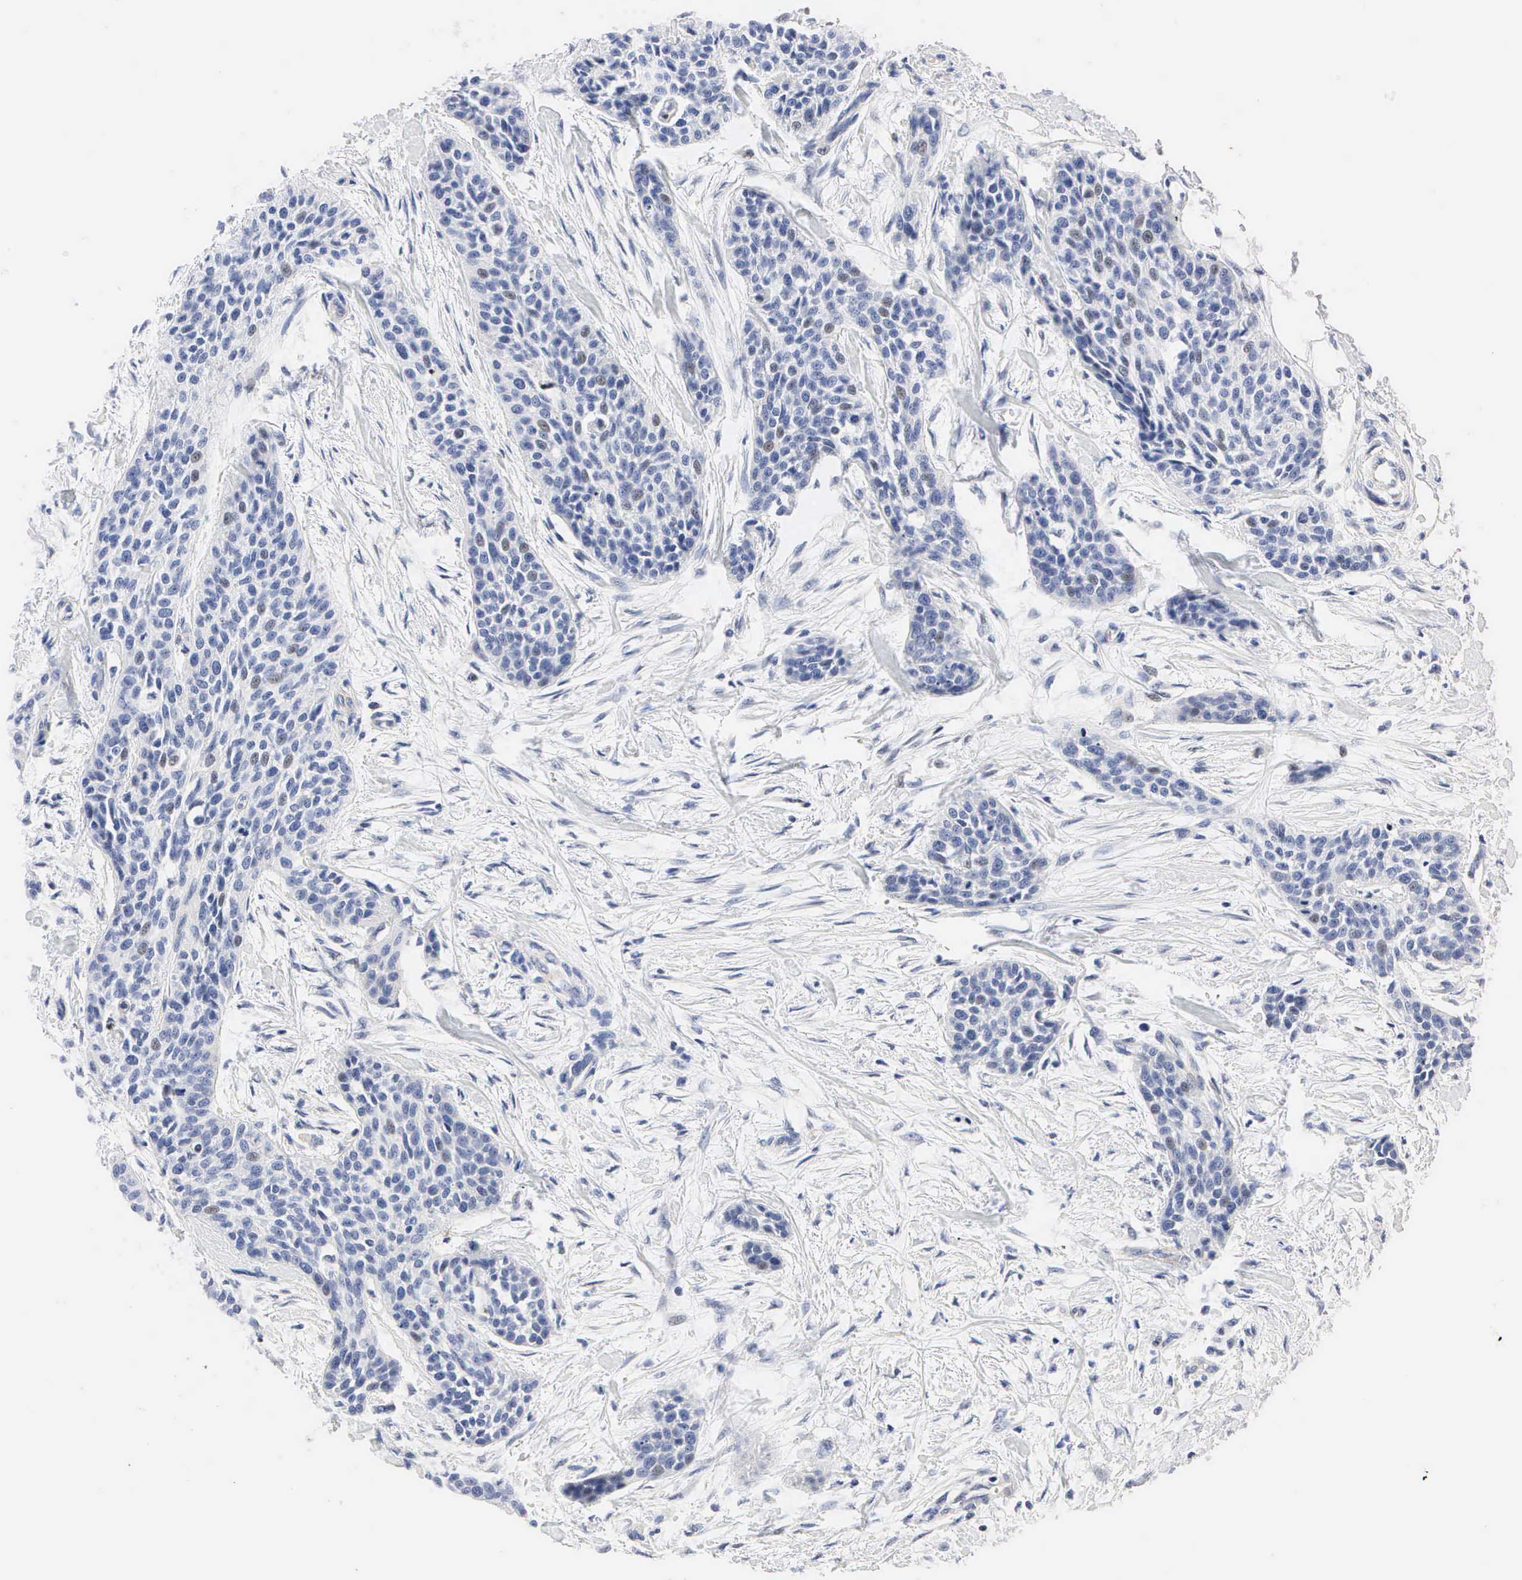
{"staining": {"intensity": "weak", "quantity": "<25%", "location": "nuclear"}, "tissue": "urothelial cancer", "cell_type": "Tumor cells", "image_type": "cancer", "snomed": [{"axis": "morphology", "description": "Urothelial carcinoma, High grade"}, {"axis": "topography", "description": "Urinary bladder"}], "caption": "Immunohistochemistry (IHC) photomicrograph of neoplastic tissue: human urothelial carcinoma (high-grade) stained with DAB (3,3'-diaminobenzidine) shows no significant protein positivity in tumor cells.", "gene": "PGR", "patient": {"sex": "male", "age": 56}}